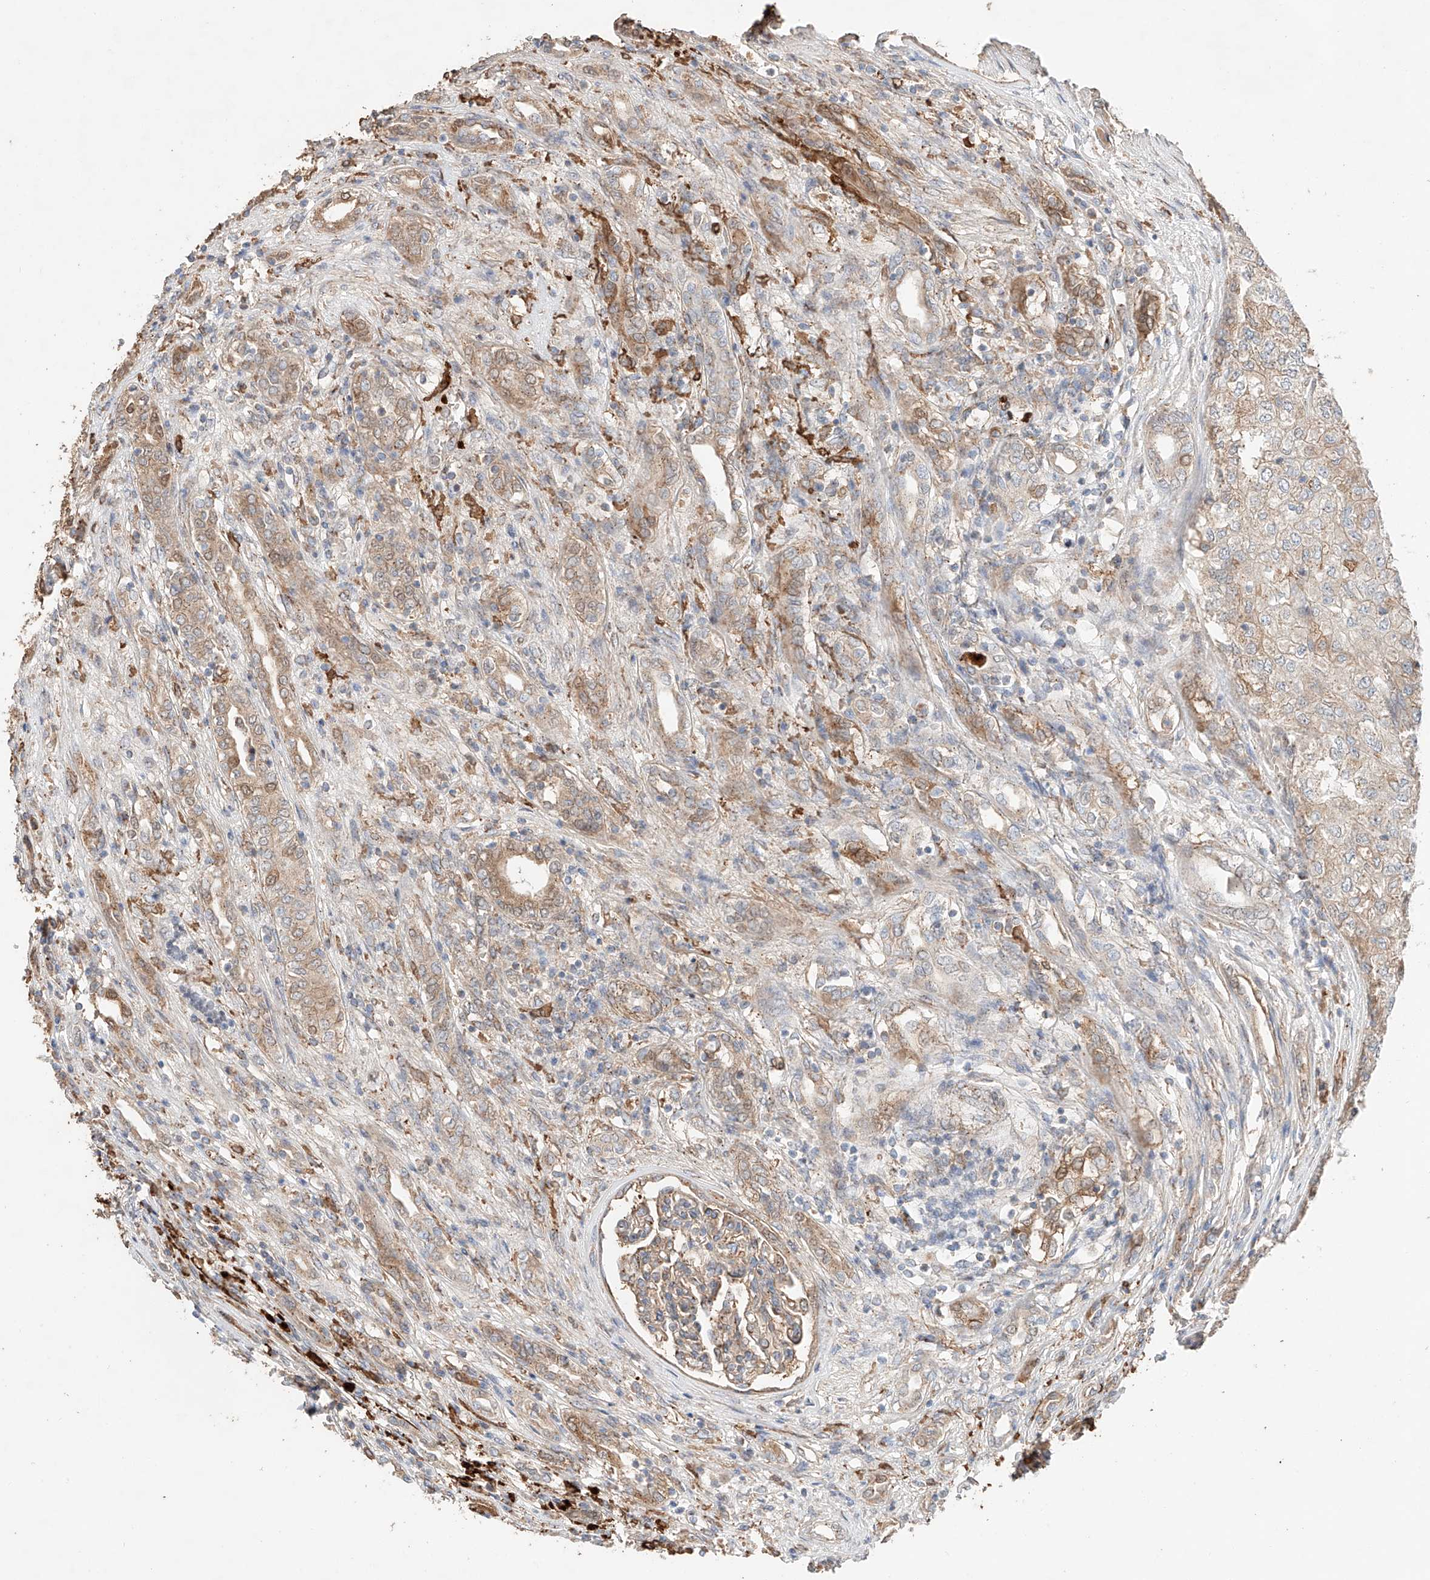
{"staining": {"intensity": "weak", "quantity": "<25%", "location": "cytoplasmic/membranous"}, "tissue": "renal cancer", "cell_type": "Tumor cells", "image_type": "cancer", "snomed": [{"axis": "morphology", "description": "Adenocarcinoma, NOS"}, {"axis": "topography", "description": "Kidney"}], "caption": "Protein analysis of renal adenocarcinoma exhibits no significant positivity in tumor cells. (DAB (3,3'-diaminobenzidine) immunohistochemistry (IHC), high magnification).", "gene": "MOSPD1", "patient": {"sex": "female", "age": 54}}